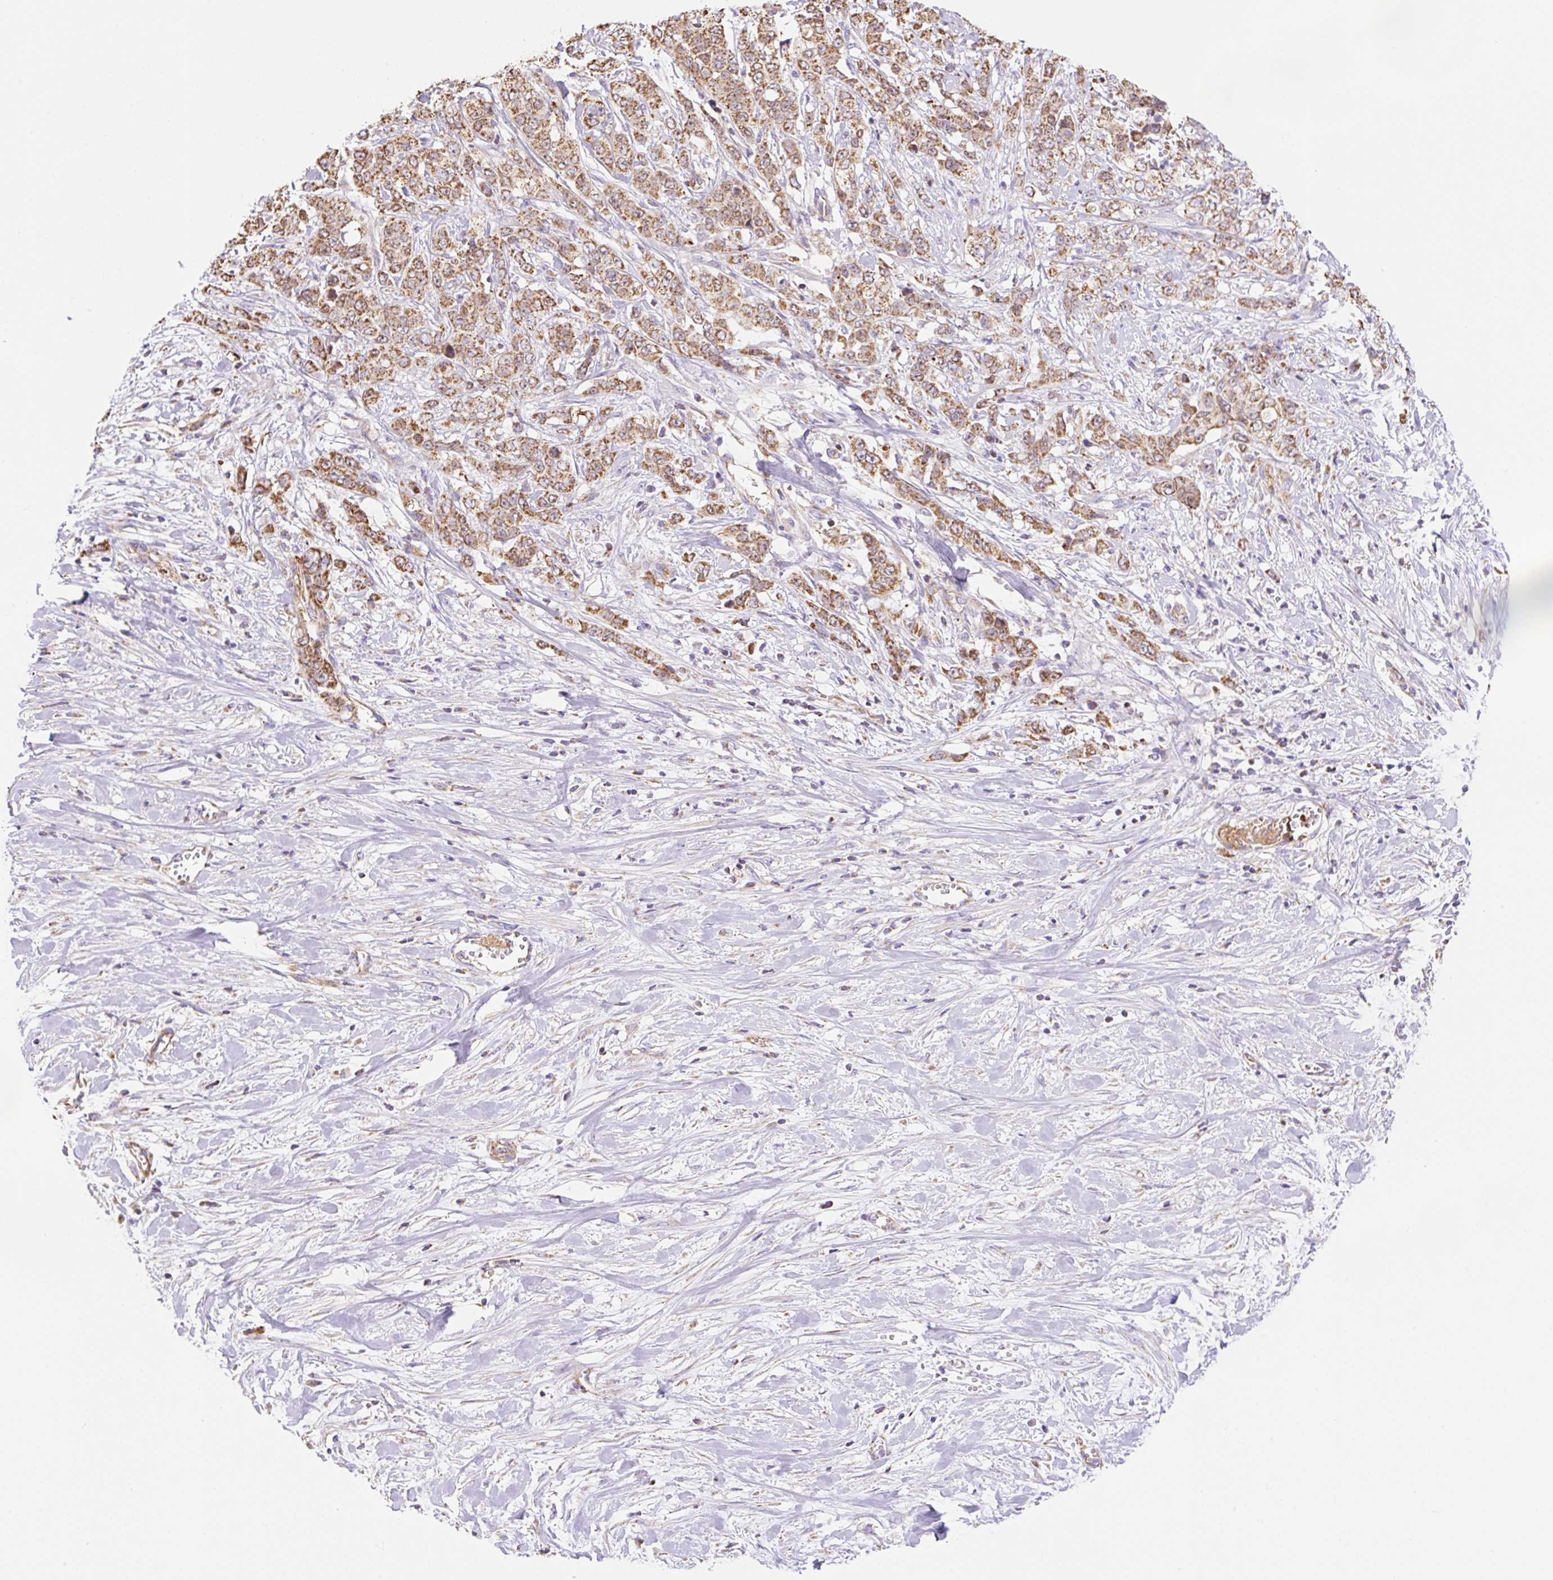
{"staining": {"intensity": "moderate", "quantity": ">75%", "location": "cytoplasmic/membranous"}, "tissue": "stomach cancer", "cell_type": "Tumor cells", "image_type": "cancer", "snomed": [{"axis": "morphology", "description": "Adenocarcinoma, NOS"}, {"axis": "topography", "description": "Stomach, upper"}], "caption": "Immunohistochemical staining of human stomach cancer (adenocarcinoma) exhibits moderate cytoplasmic/membranous protein staining in about >75% of tumor cells.", "gene": "ESAM", "patient": {"sex": "male", "age": 62}}